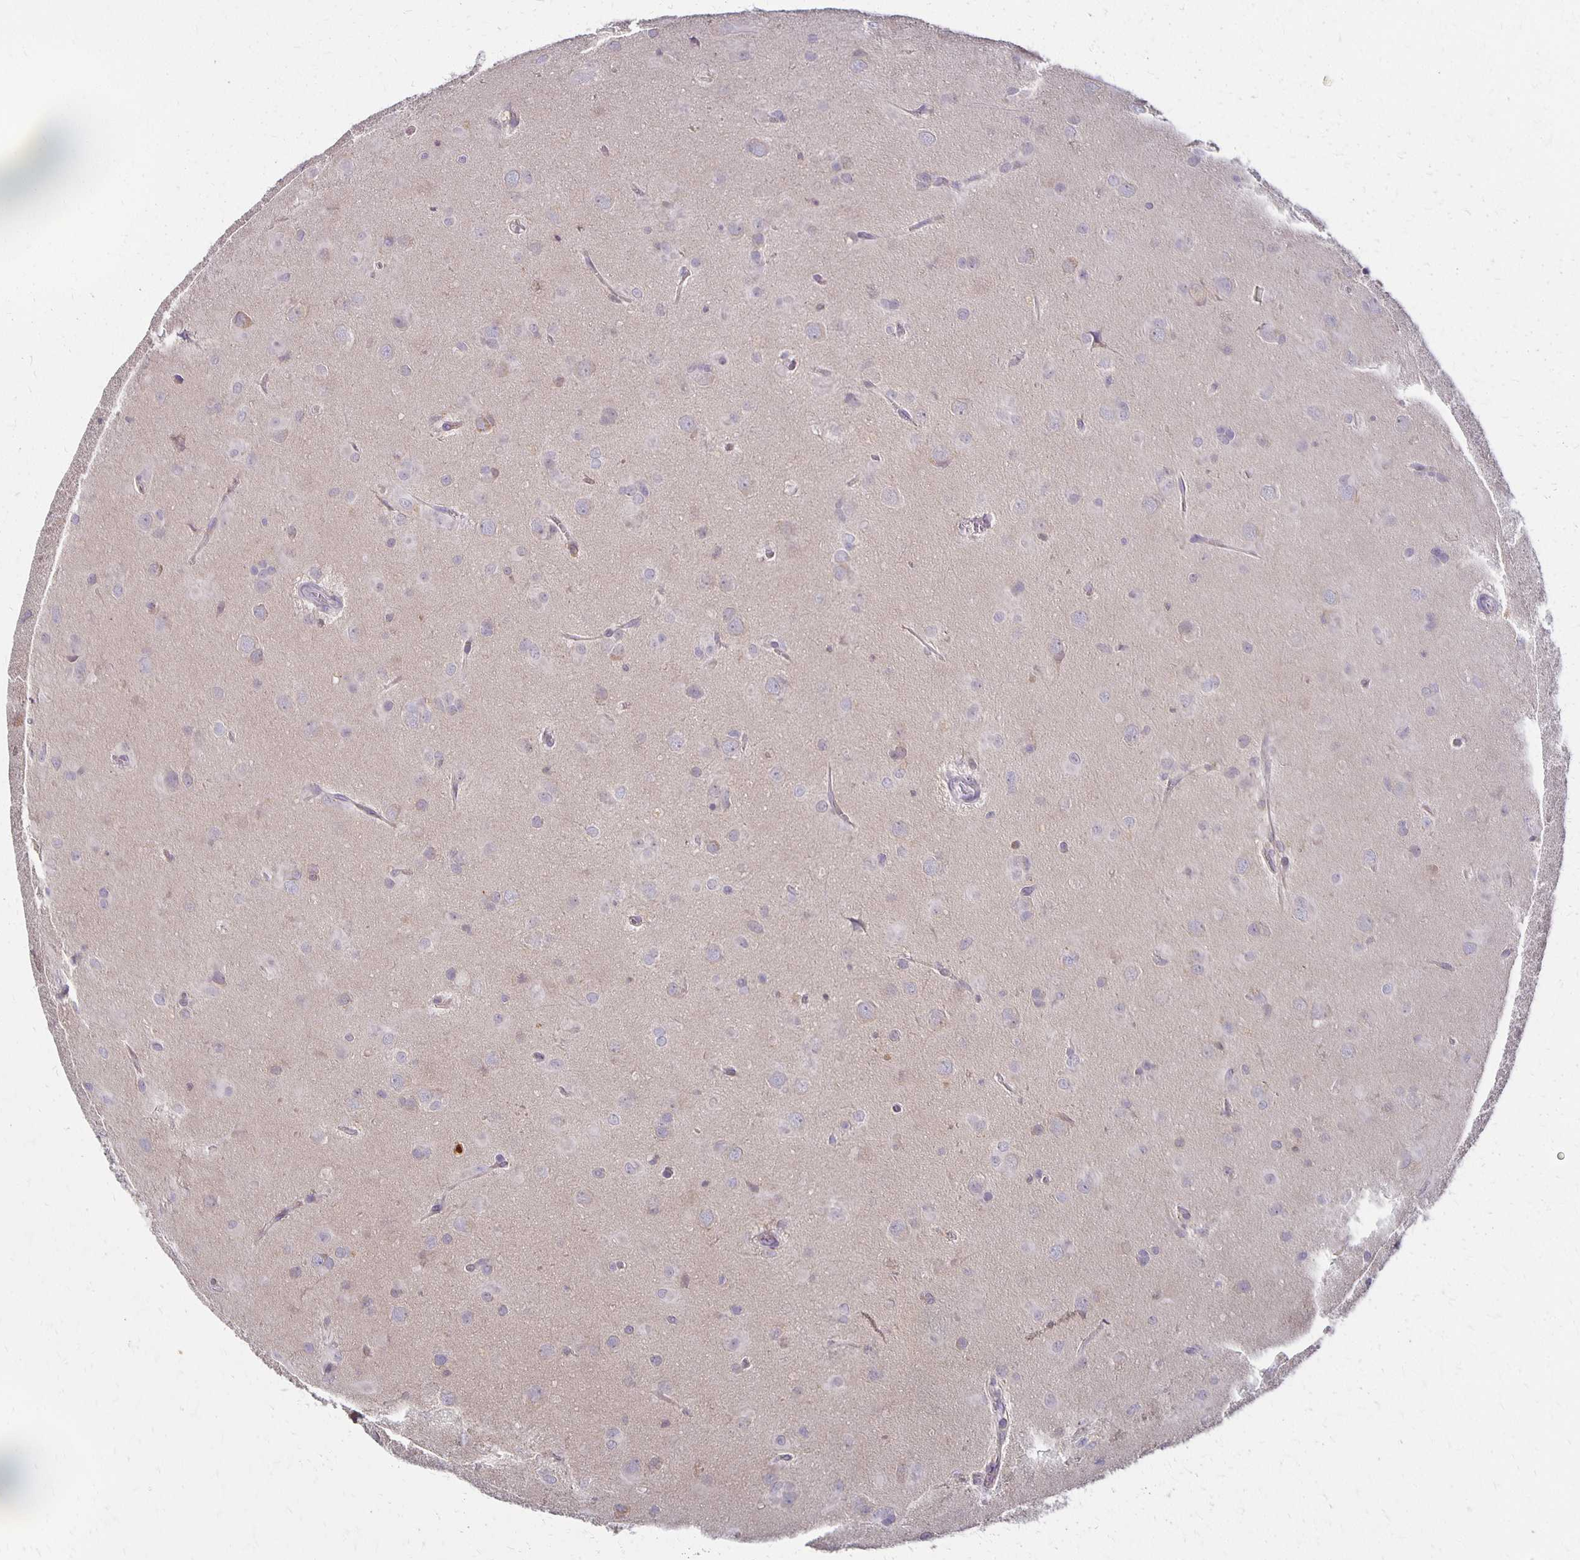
{"staining": {"intensity": "negative", "quantity": "none", "location": "none"}, "tissue": "glioma", "cell_type": "Tumor cells", "image_type": "cancer", "snomed": [{"axis": "morphology", "description": "Glioma, malignant, Low grade"}, {"axis": "topography", "description": "Brain"}], "caption": "Immunohistochemical staining of human malignant glioma (low-grade) shows no significant positivity in tumor cells.", "gene": "GPX4", "patient": {"sex": "male", "age": 58}}